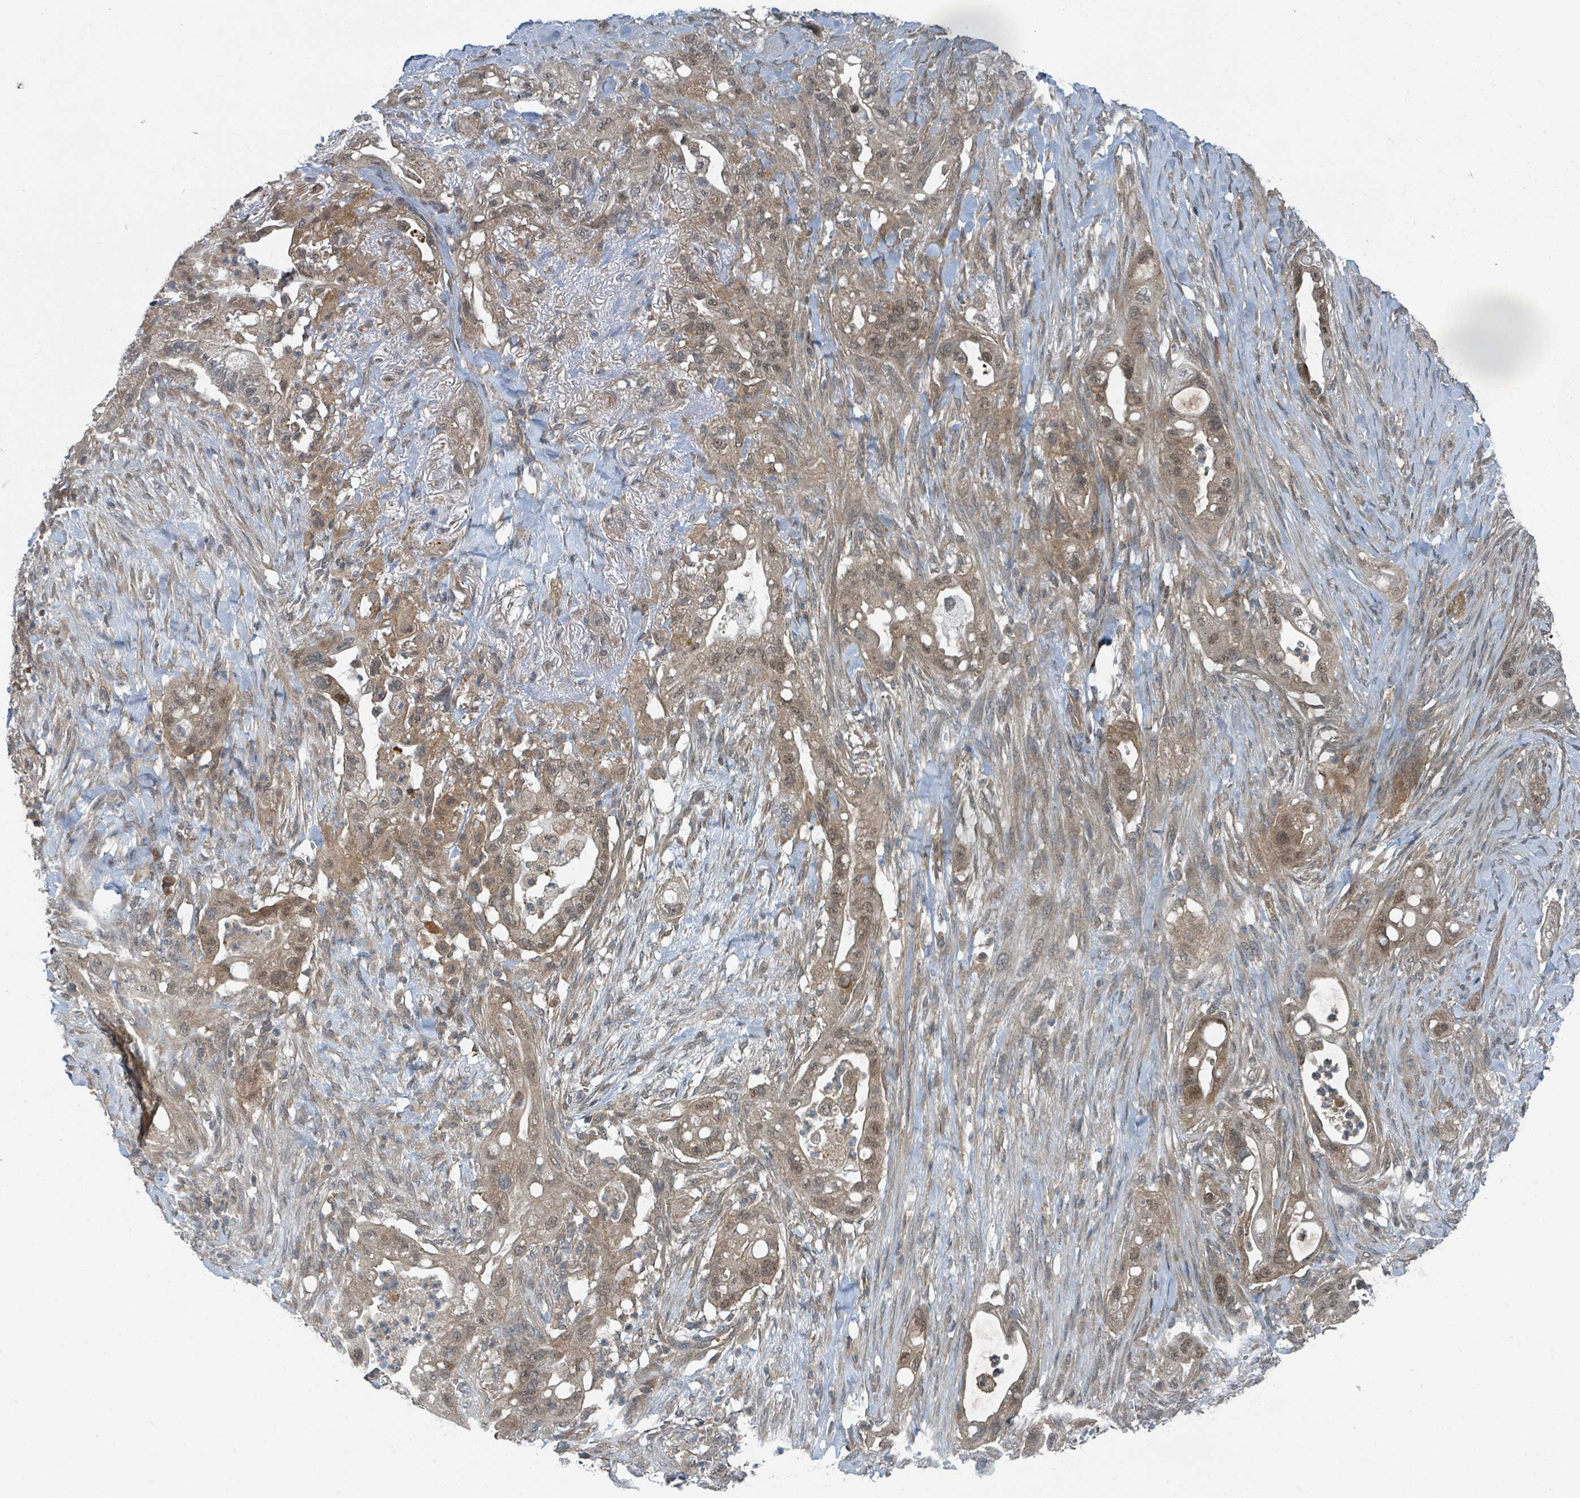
{"staining": {"intensity": "moderate", "quantity": ">75%", "location": "cytoplasmic/membranous,nuclear"}, "tissue": "pancreatic cancer", "cell_type": "Tumor cells", "image_type": "cancer", "snomed": [{"axis": "morphology", "description": "Adenocarcinoma, NOS"}, {"axis": "topography", "description": "Pancreas"}], "caption": "Moderate cytoplasmic/membranous and nuclear protein staining is seen in approximately >75% of tumor cells in pancreatic cancer. The staining is performed using DAB (3,3'-diaminobenzidine) brown chromogen to label protein expression. The nuclei are counter-stained blue using hematoxylin.", "gene": "GOLGA7", "patient": {"sex": "male", "age": 44}}